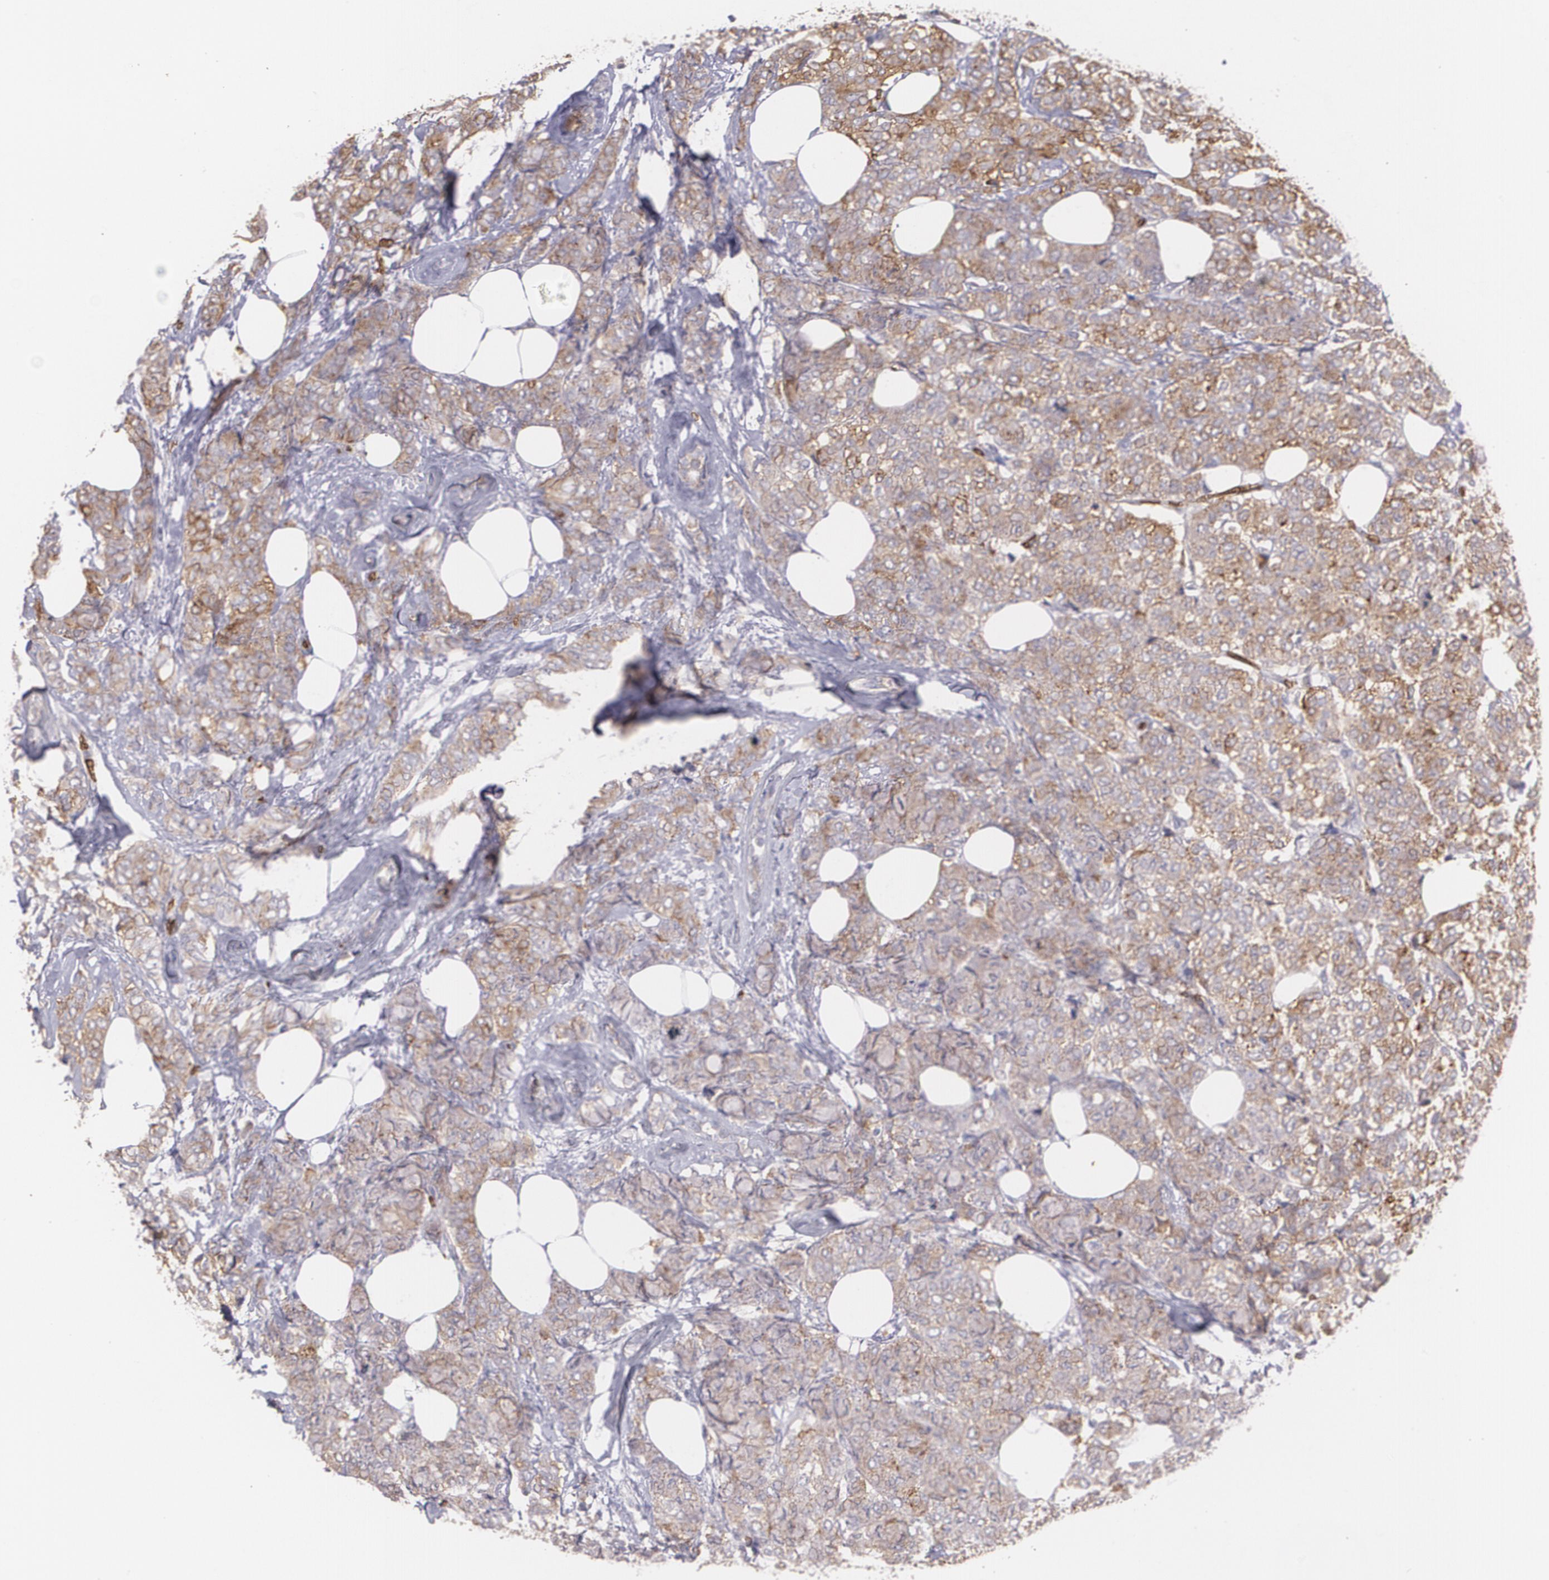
{"staining": {"intensity": "moderate", "quantity": ">75%", "location": "cytoplasmic/membranous"}, "tissue": "breast cancer", "cell_type": "Tumor cells", "image_type": "cancer", "snomed": [{"axis": "morphology", "description": "Lobular carcinoma"}, {"axis": "topography", "description": "Breast"}], "caption": "A high-resolution histopathology image shows IHC staining of breast cancer (lobular carcinoma), which reveals moderate cytoplasmic/membranous expression in approximately >75% of tumor cells.", "gene": "SLC2A1", "patient": {"sex": "female", "age": 60}}